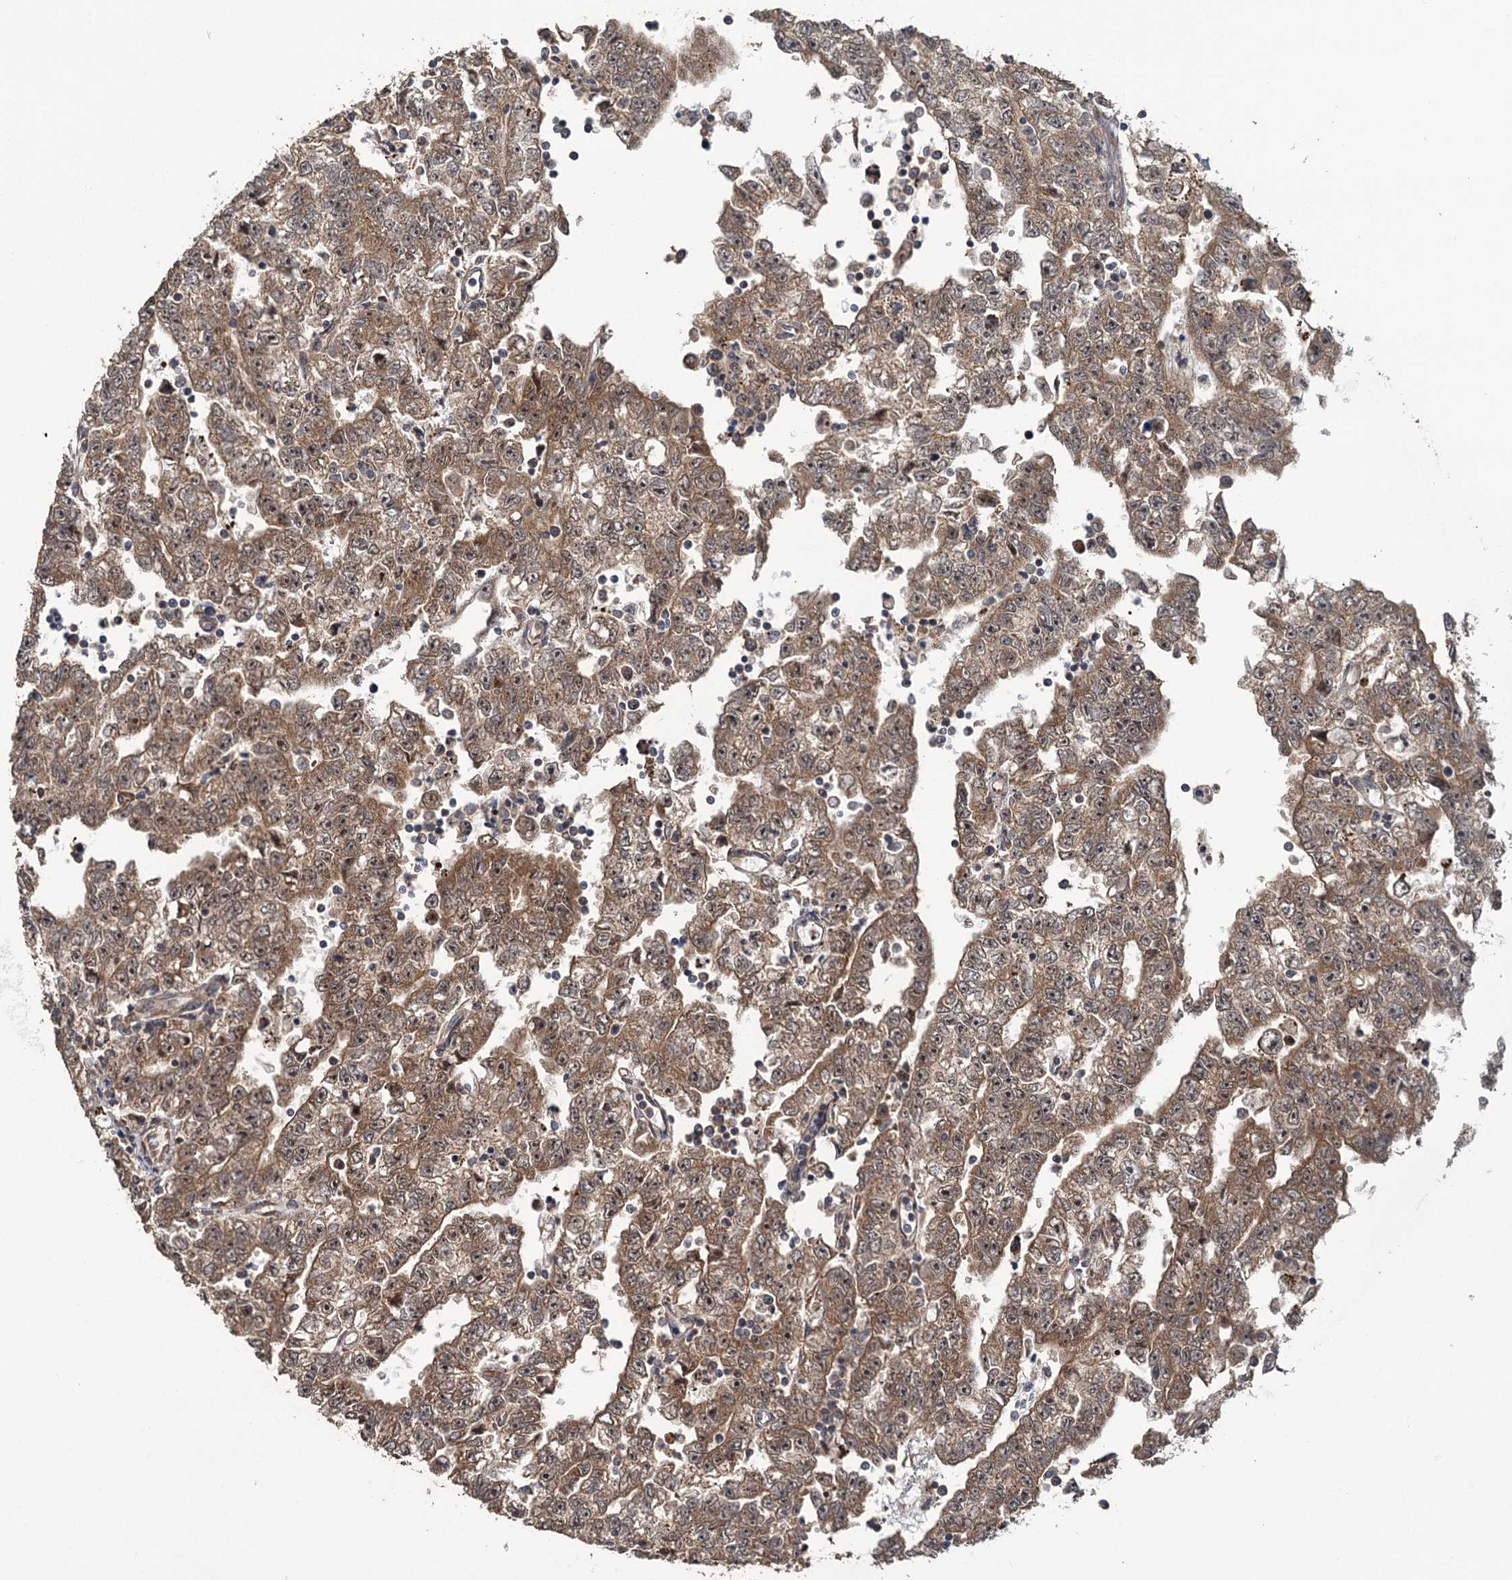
{"staining": {"intensity": "moderate", "quantity": ">75%", "location": "cytoplasmic/membranous"}, "tissue": "testis cancer", "cell_type": "Tumor cells", "image_type": "cancer", "snomed": [{"axis": "morphology", "description": "Carcinoma, Embryonal, NOS"}, {"axis": "topography", "description": "Testis"}], "caption": "Testis embryonal carcinoma stained with a brown dye demonstrates moderate cytoplasmic/membranous positive staining in approximately >75% of tumor cells.", "gene": "KANSL2", "patient": {"sex": "male", "age": 25}}